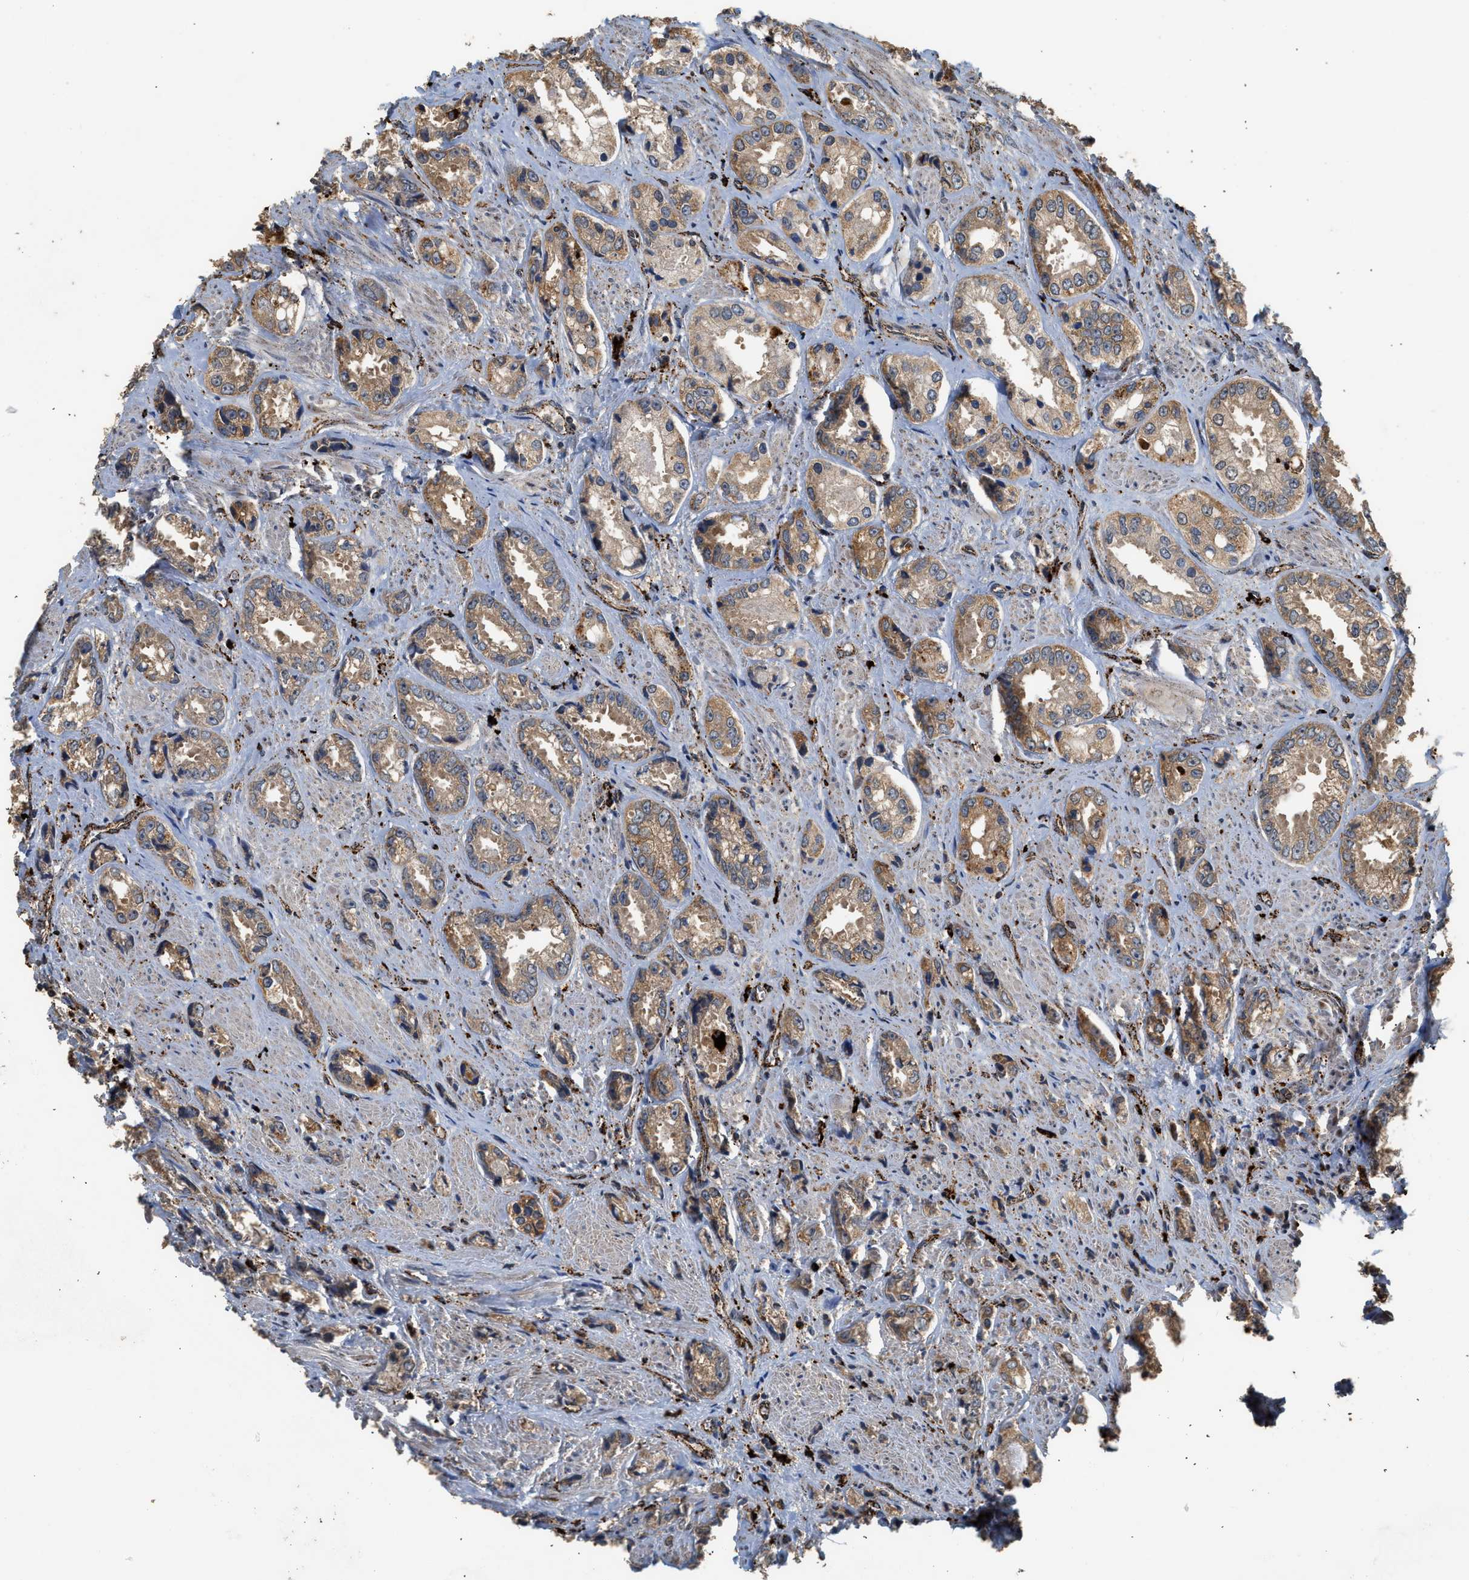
{"staining": {"intensity": "moderate", "quantity": ">75%", "location": "cytoplasmic/membranous"}, "tissue": "prostate cancer", "cell_type": "Tumor cells", "image_type": "cancer", "snomed": [{"axis": "morphology", "description": "Adenocarcinoma, High grade"}, {"axis": "topography", "description": "Prostate"}], "caption": "IHC image of neoplastic tissue: human prostate cancer (adenocarcinoma (high-grade)) stained using immunohistochemistry (IHC) exhibits medium levels of moderate protein expression localized specifically in the cytoplasmic/membranous of tumor cells, appearing as a cytoplasmic/membranous brown color.", "gene": "CTSV", "patient": {"sex": "male", "age": 61}}